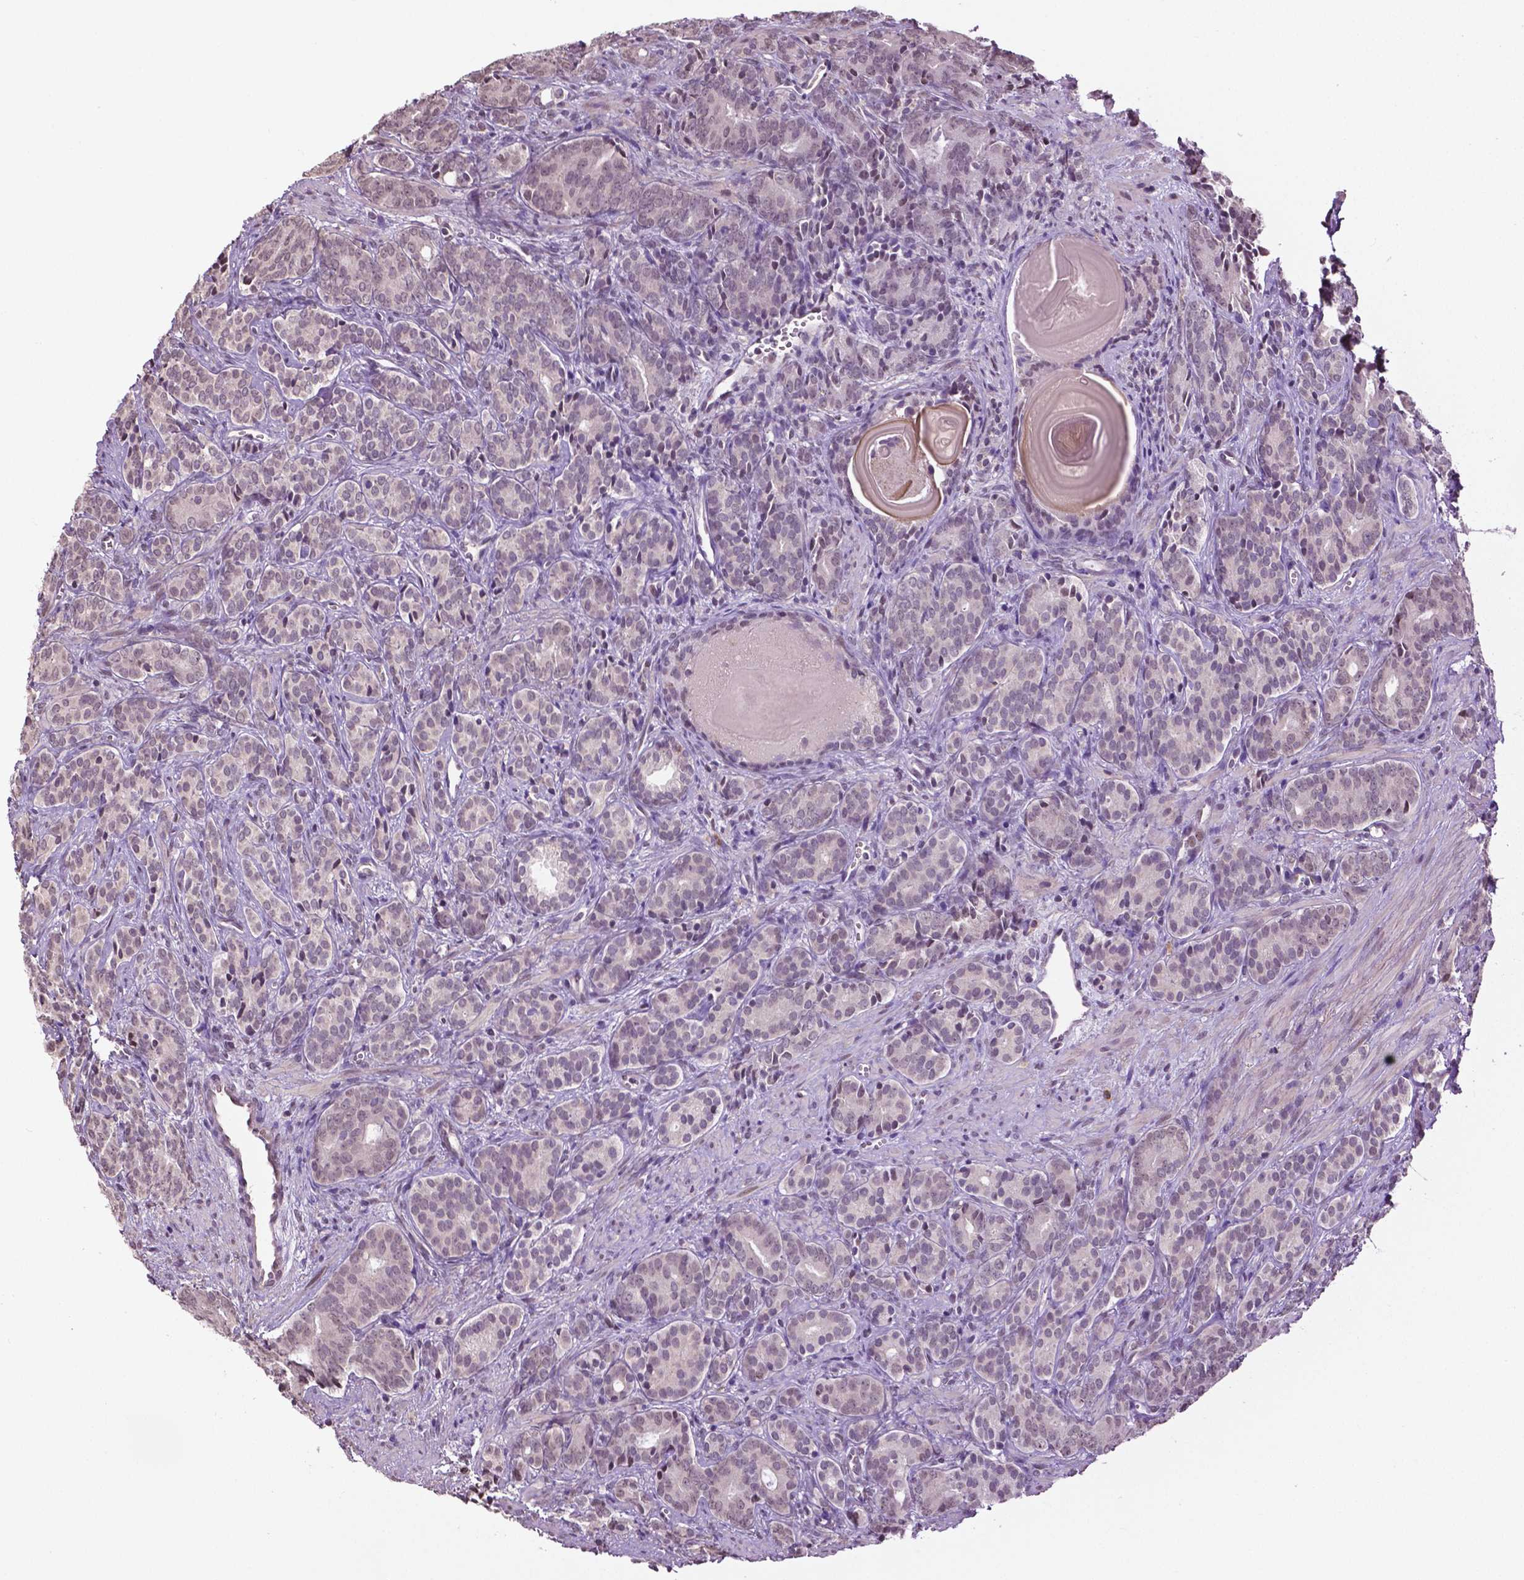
{"staining": {"intensity": "weak", "quantity": "25%-75%", "location": "nuclear"}, "tissue": "prostate cancer", "cell_type": "Tumor cells", "image_type": "cancer", "snomed": [{"axis": "morphology", "description": "Adenocarcinoma, High grade"}, {"axis": "topography", "description": "Prostate"}], "caption": "Protein expression analysis of human prostate cancer reveals weak nuclear staining in approximately 25%-75% of tumor cells.", "gene": "DLX5", "patient": {"sex": "male", "age": 84}}